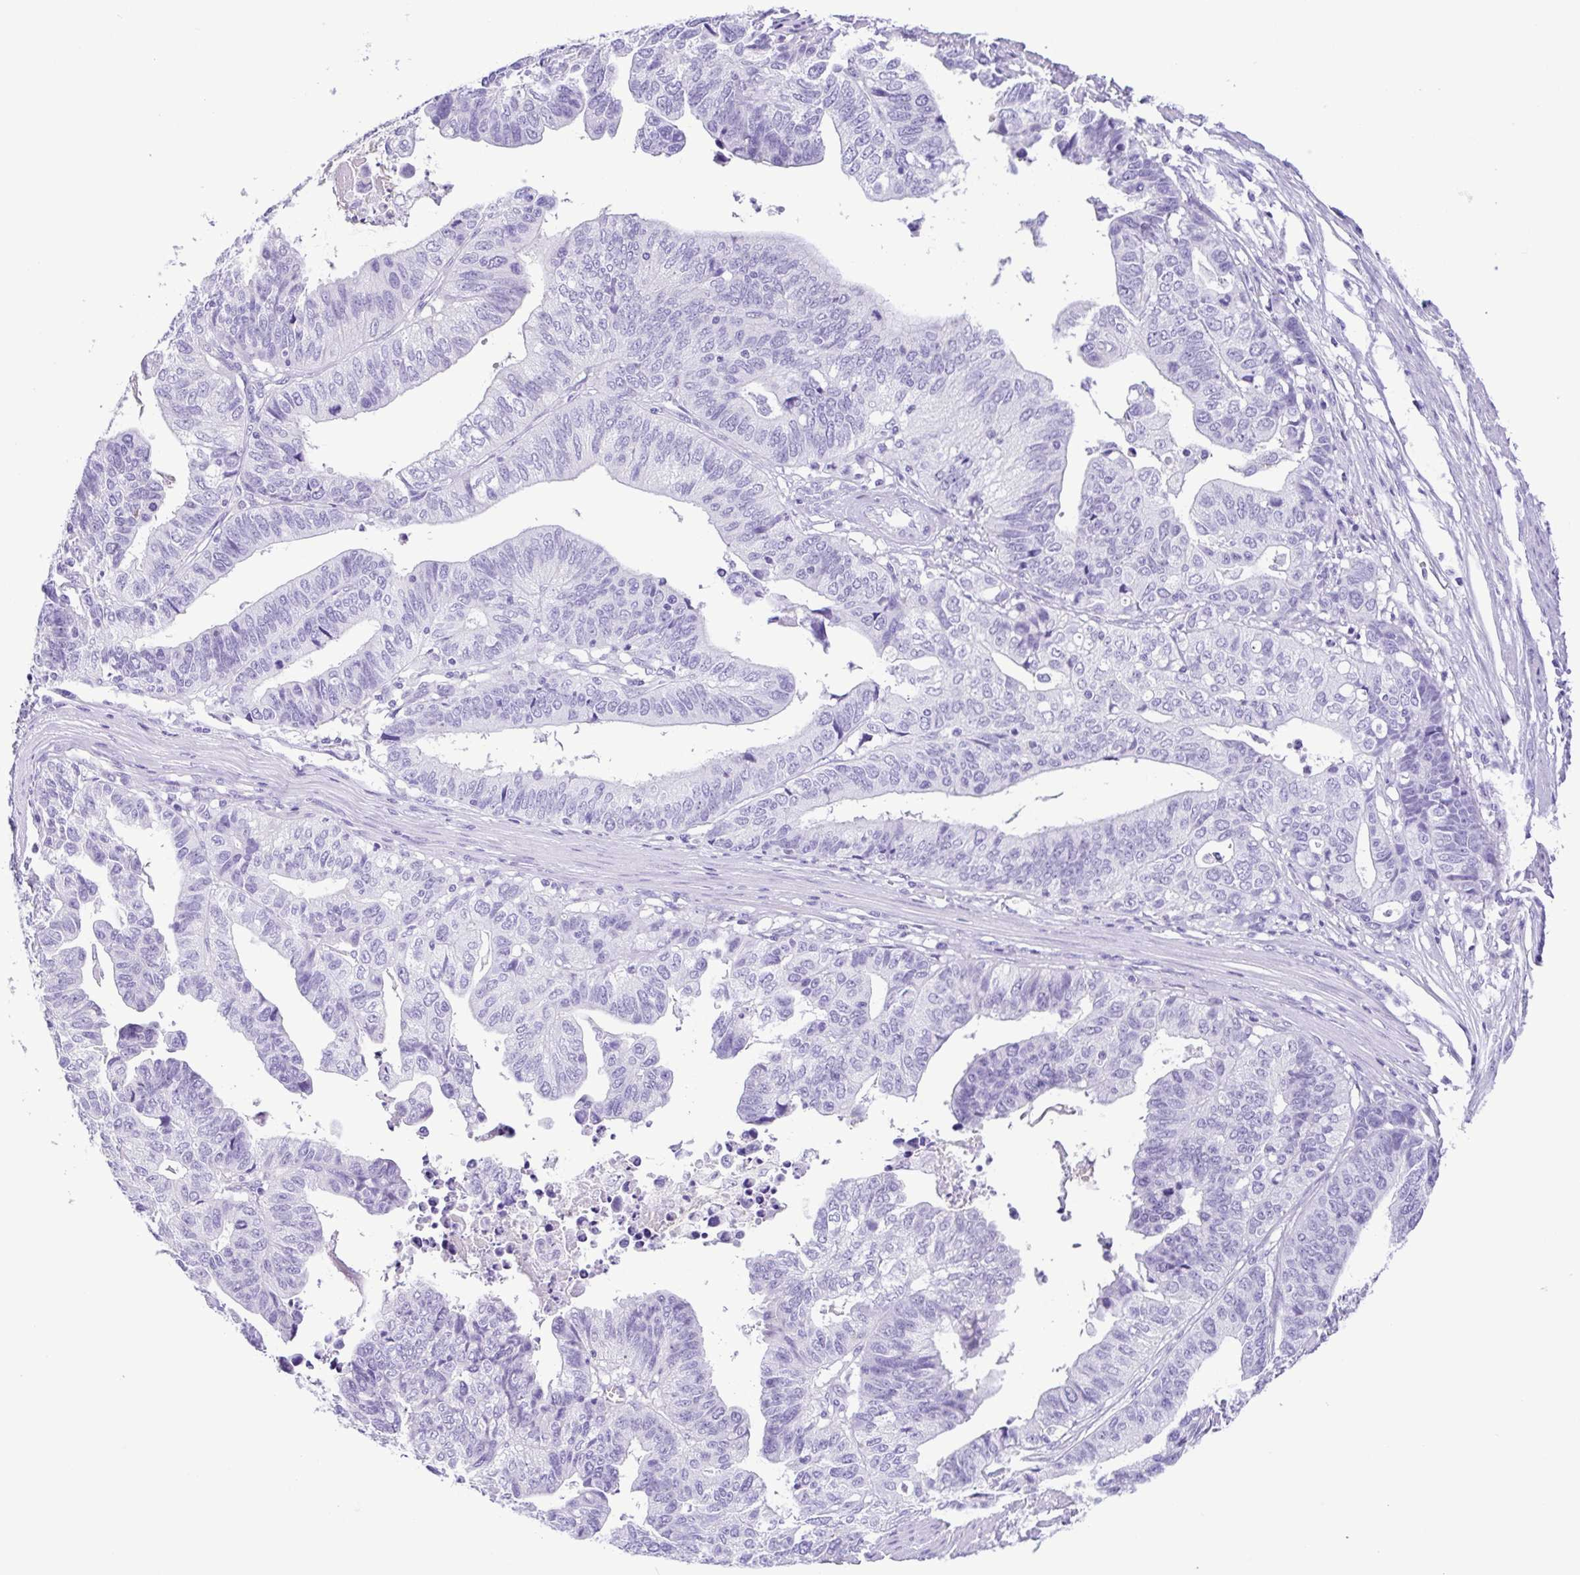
{"staining": {"intensity": "negative", "quantity": "none", "location": "none"}, "tissue": "stomach cancer", "cell_type": "Tumor cells", "image_type": "cancer", "snomed": [{"axis": "morphology", "description": "Adenocarcinoma, NOS"}, {"axis": "topography", "description": "Stomach, upper"}], "caption": "DAB immunohistochemical staining of human stomach adenocarcinoma exhibits no significant expression in tumor cells.", "gene": "OVGP1", "patient": {"sex": "female", "age": 67}}